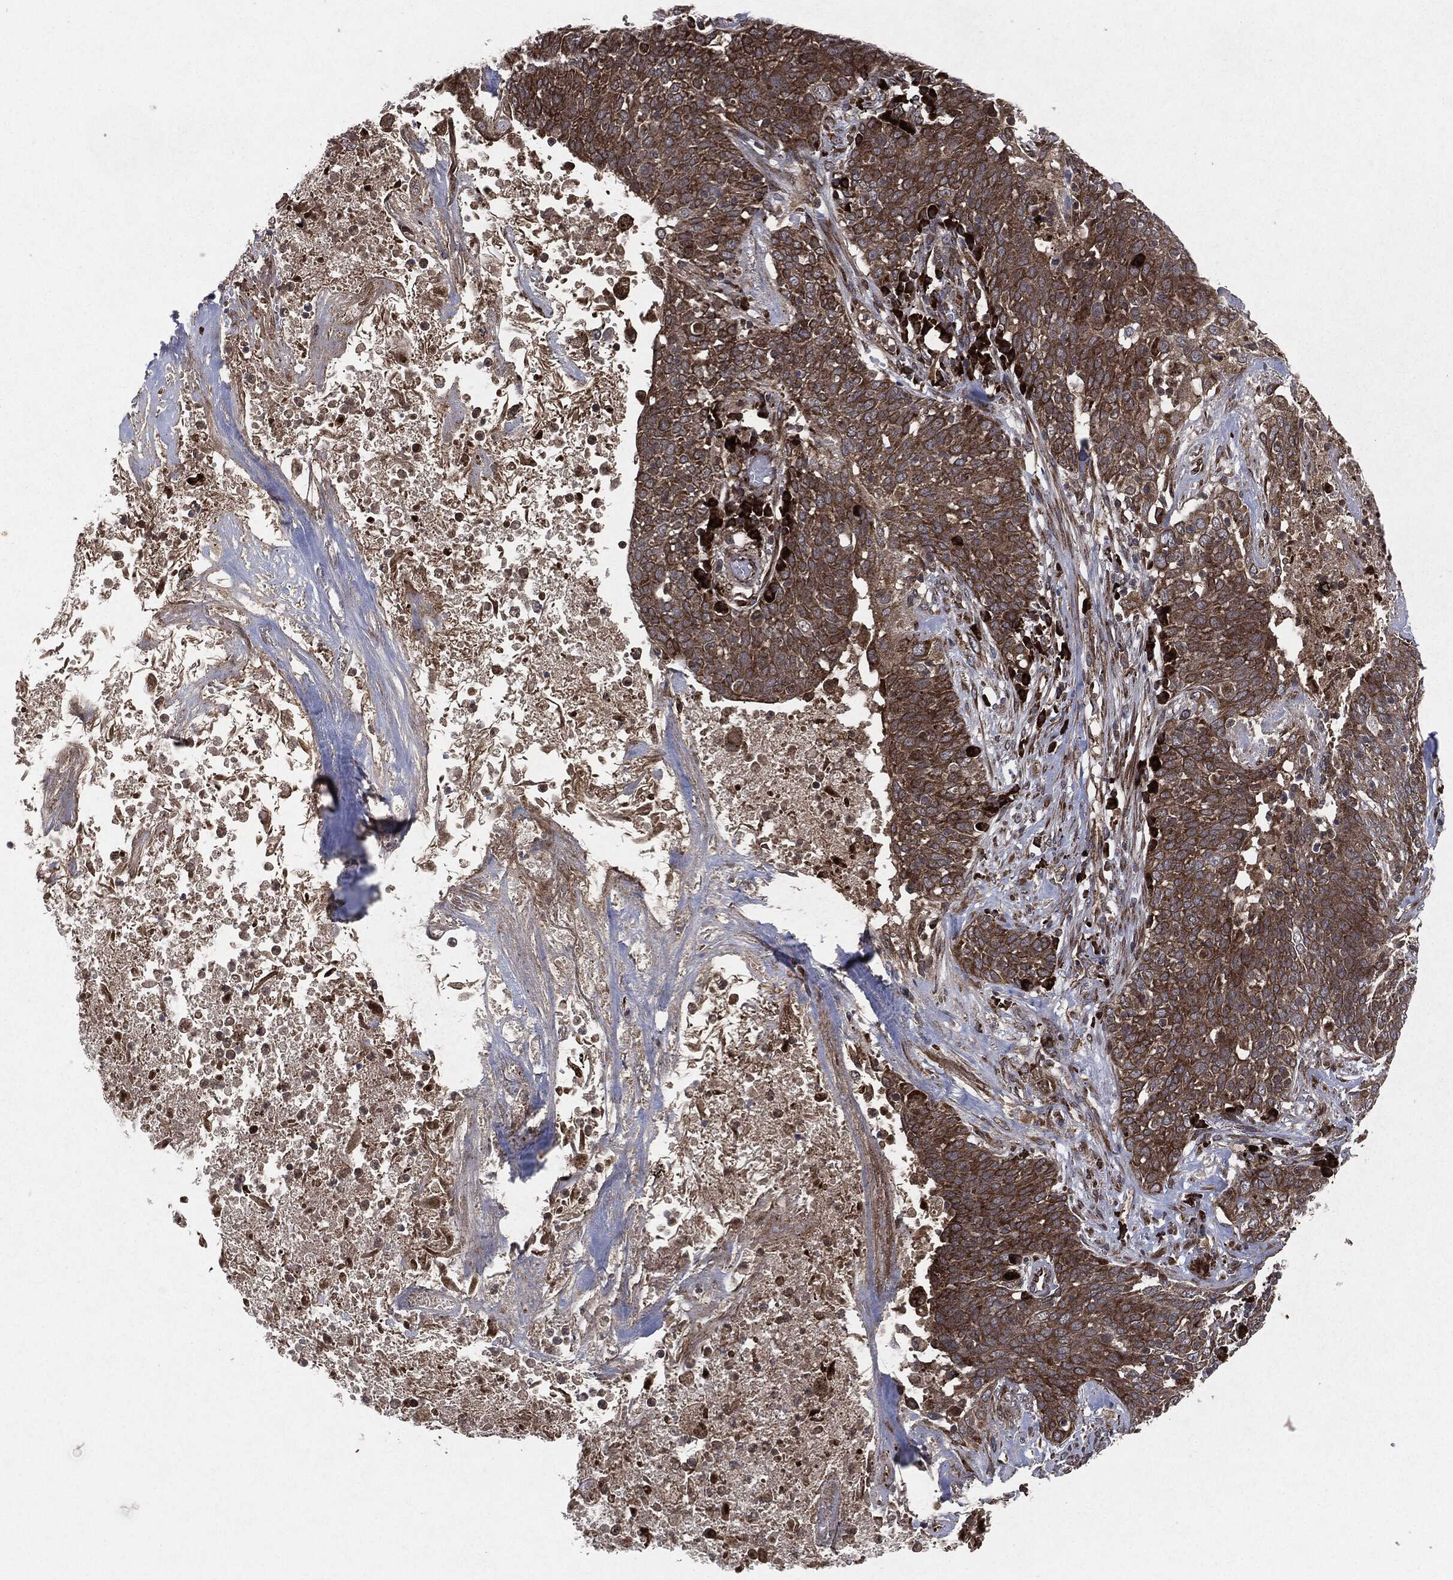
{"staining": {"intensity": "moderate", "quantity": "<25%", "location": "cytoplasmic/membranous"}, "tissue": "lung cancer", "cell_type": "Tumor cells", "image_type": "cancer", "snomed": [{"axis": "morphology", "description": "Squamous cell carcinoma, NOS"}, {"axis": "topography", "description": "Lung"}], "caption": "The image shows a brown stain indicating the presence of a protein in the cytoplasmic/membranous of tumor cells in lung cancer. Using DAB (brown) and hematoxylin (blue) stains, captured at high magnification using brightfield microscopy.", "gene": "RAF1", "patient": {"sex": "male", "age": 82}}